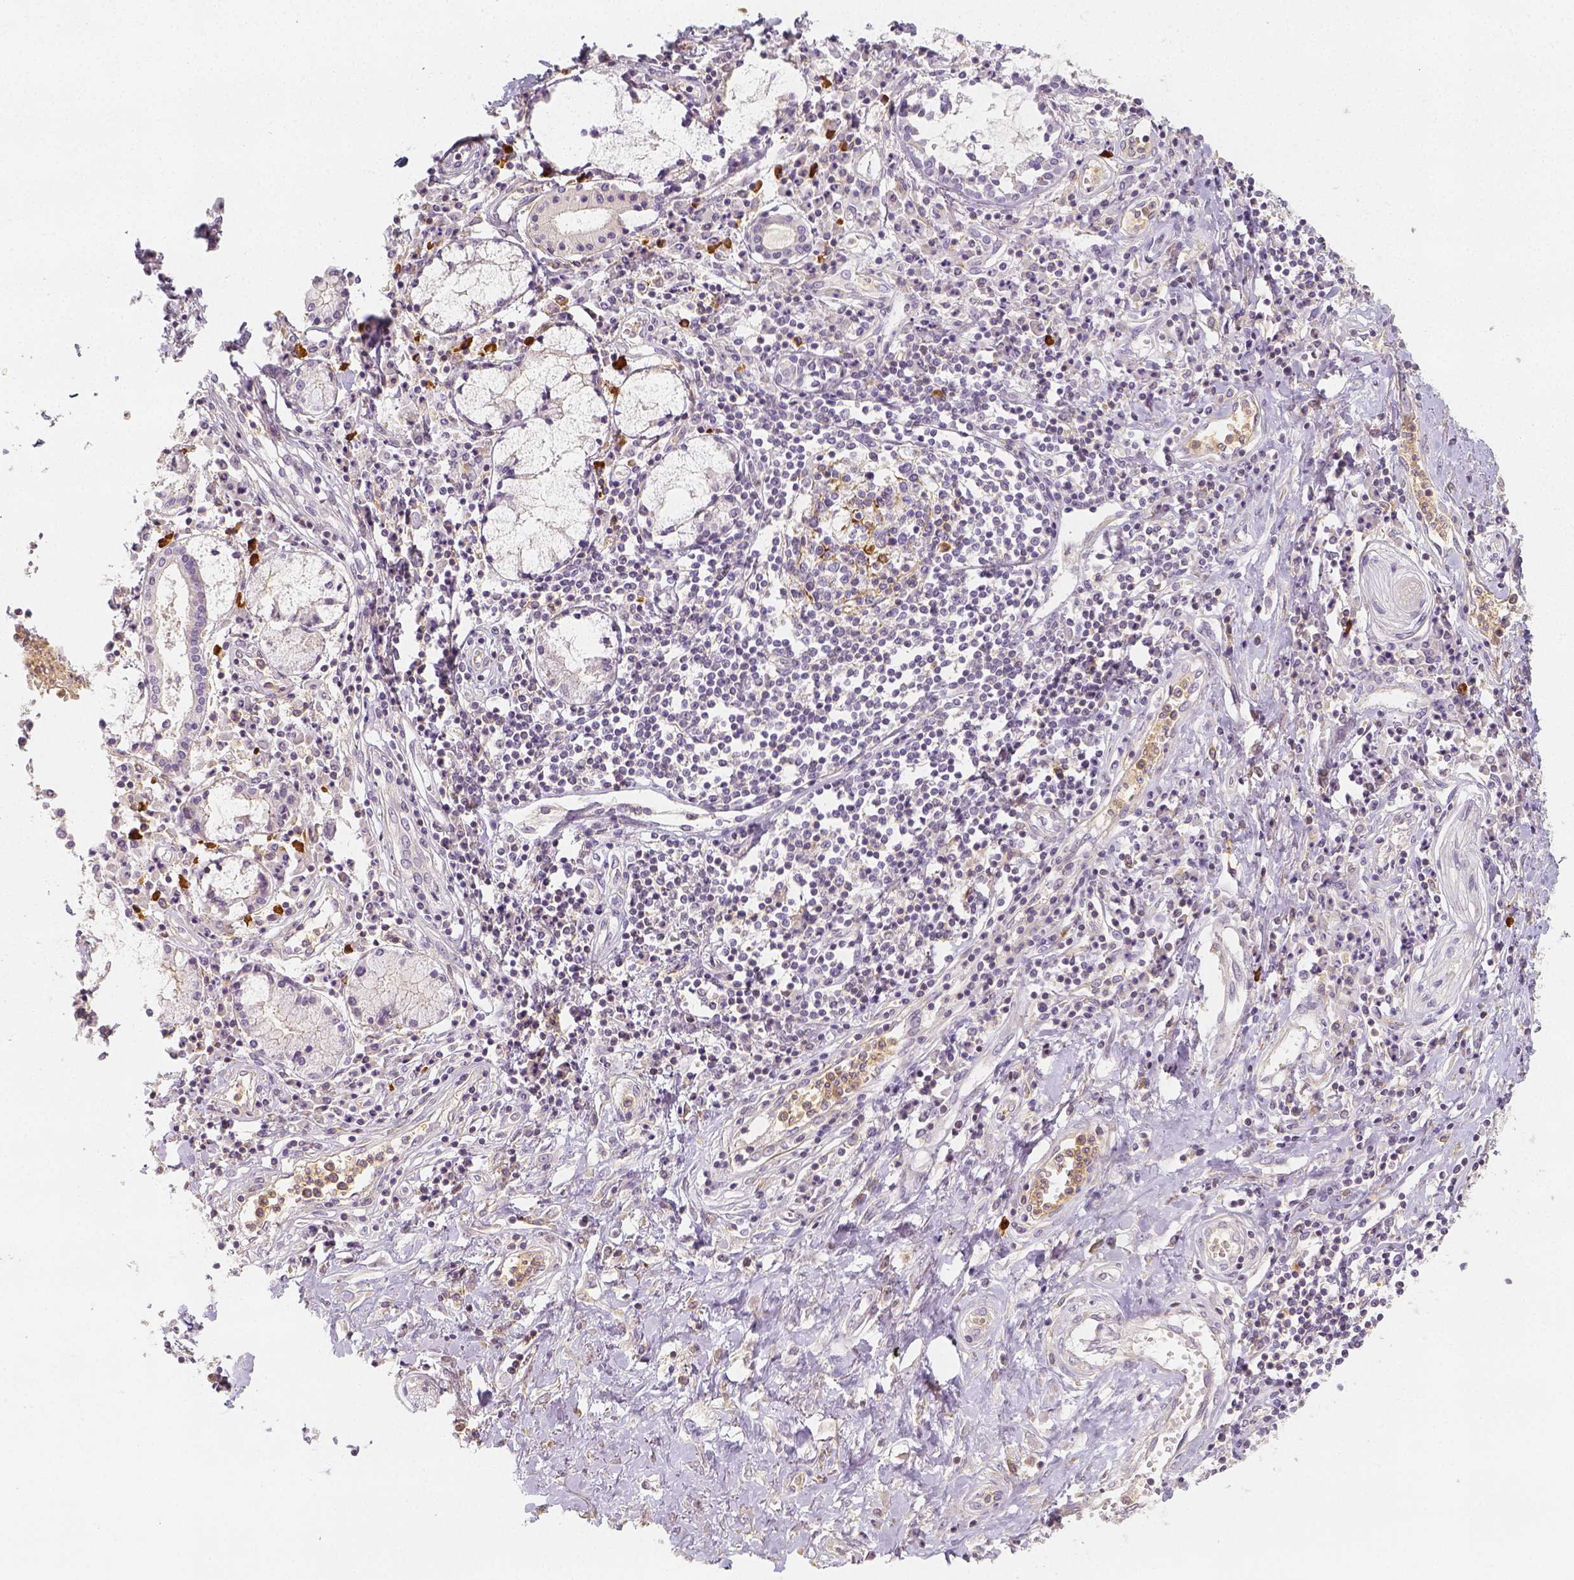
{"staining": {"intensity": "negative", "quantity": "none", "location": "none"}, "tissue": "lung cancer", "cell_type": "Tumor cells", "image_type": "cancer", "snomed": [{"axis": "morphology", "description": "Squamous cell carcinoma, NOS"}, {"axis": "morphology", "description": "Squamous cell carcinoma, metastatic, NOS"}, {"axis": "topography", "description": "Lung"}, {"axis": "topography", "description": "Pleura, NOS"}], "caption": "There is no significant staining in tumor cells of lung cancer (metastatic squamous cell carcinoma). (DAB (3,3'-diaminobenzidine) IHC with hematoxylin counter stain).", "gene": "PTPRJ", "patient": {"sex": "male", "age": 72}}